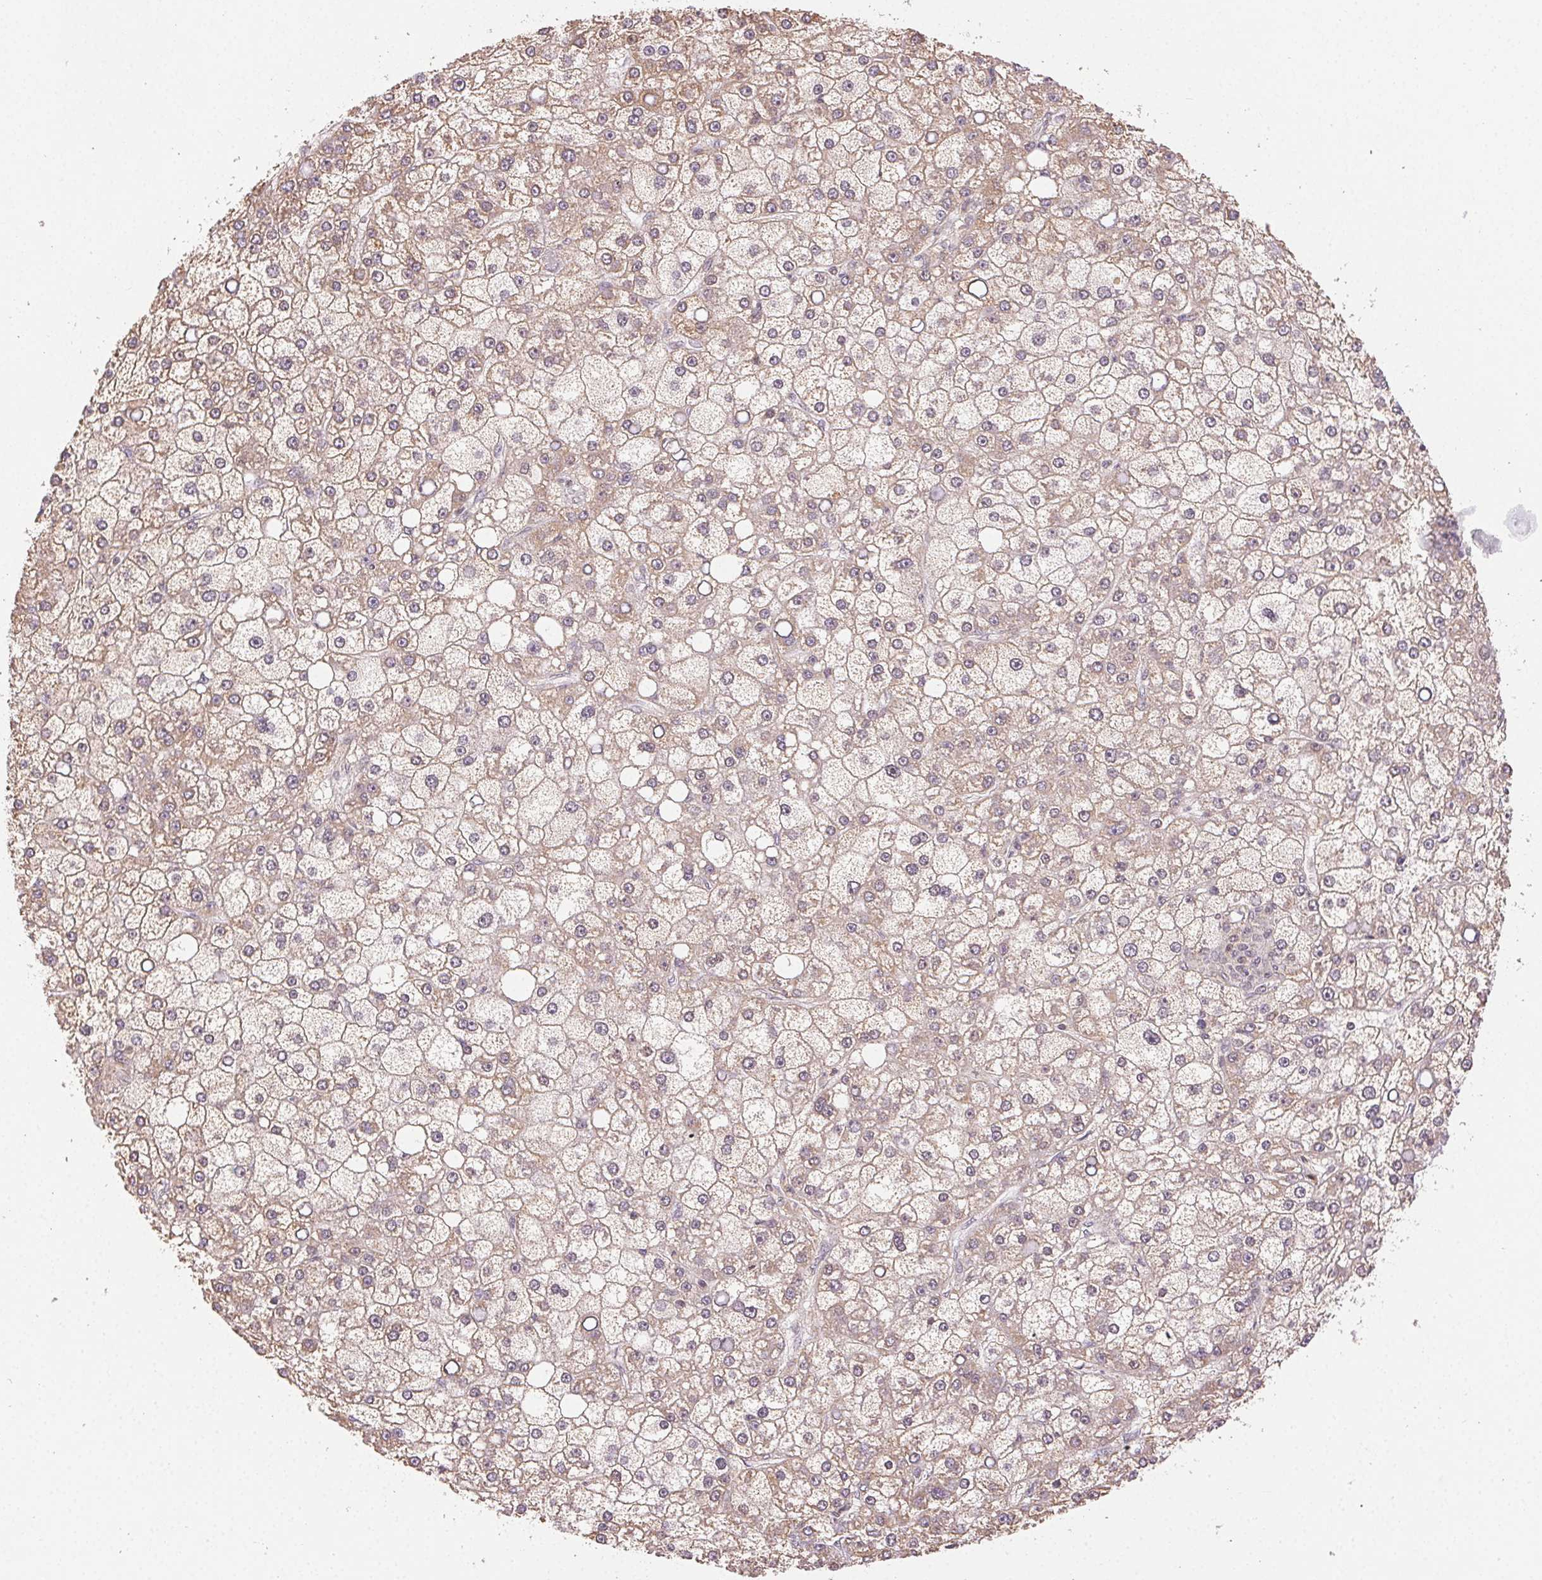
{"staining": {"intensity": "weak", "quantity": "25%-75%", "location": "cytoplasmic/membranous"}, "tissue": "liver cancer", "cell_type": "Tumor cells", "image_type": "cancer", "snomed": [{"axis": "morphology", "description": "Carcinoma, Hepatocellular, NOS"}, {"axis": "topography", "description": "Liver"}], "caption": "IHC (DAB) staining of human liver cancer (hepatocellular carcinoma) exhibits weak cytoplasmic/membranous protein staining in approximately 25%-75% of tumor cells. (Brightfield microscopy of DAB IHC at high magnification).", "gene": "PIWIL4", "patient": {"sex": "male", "age": 67}}